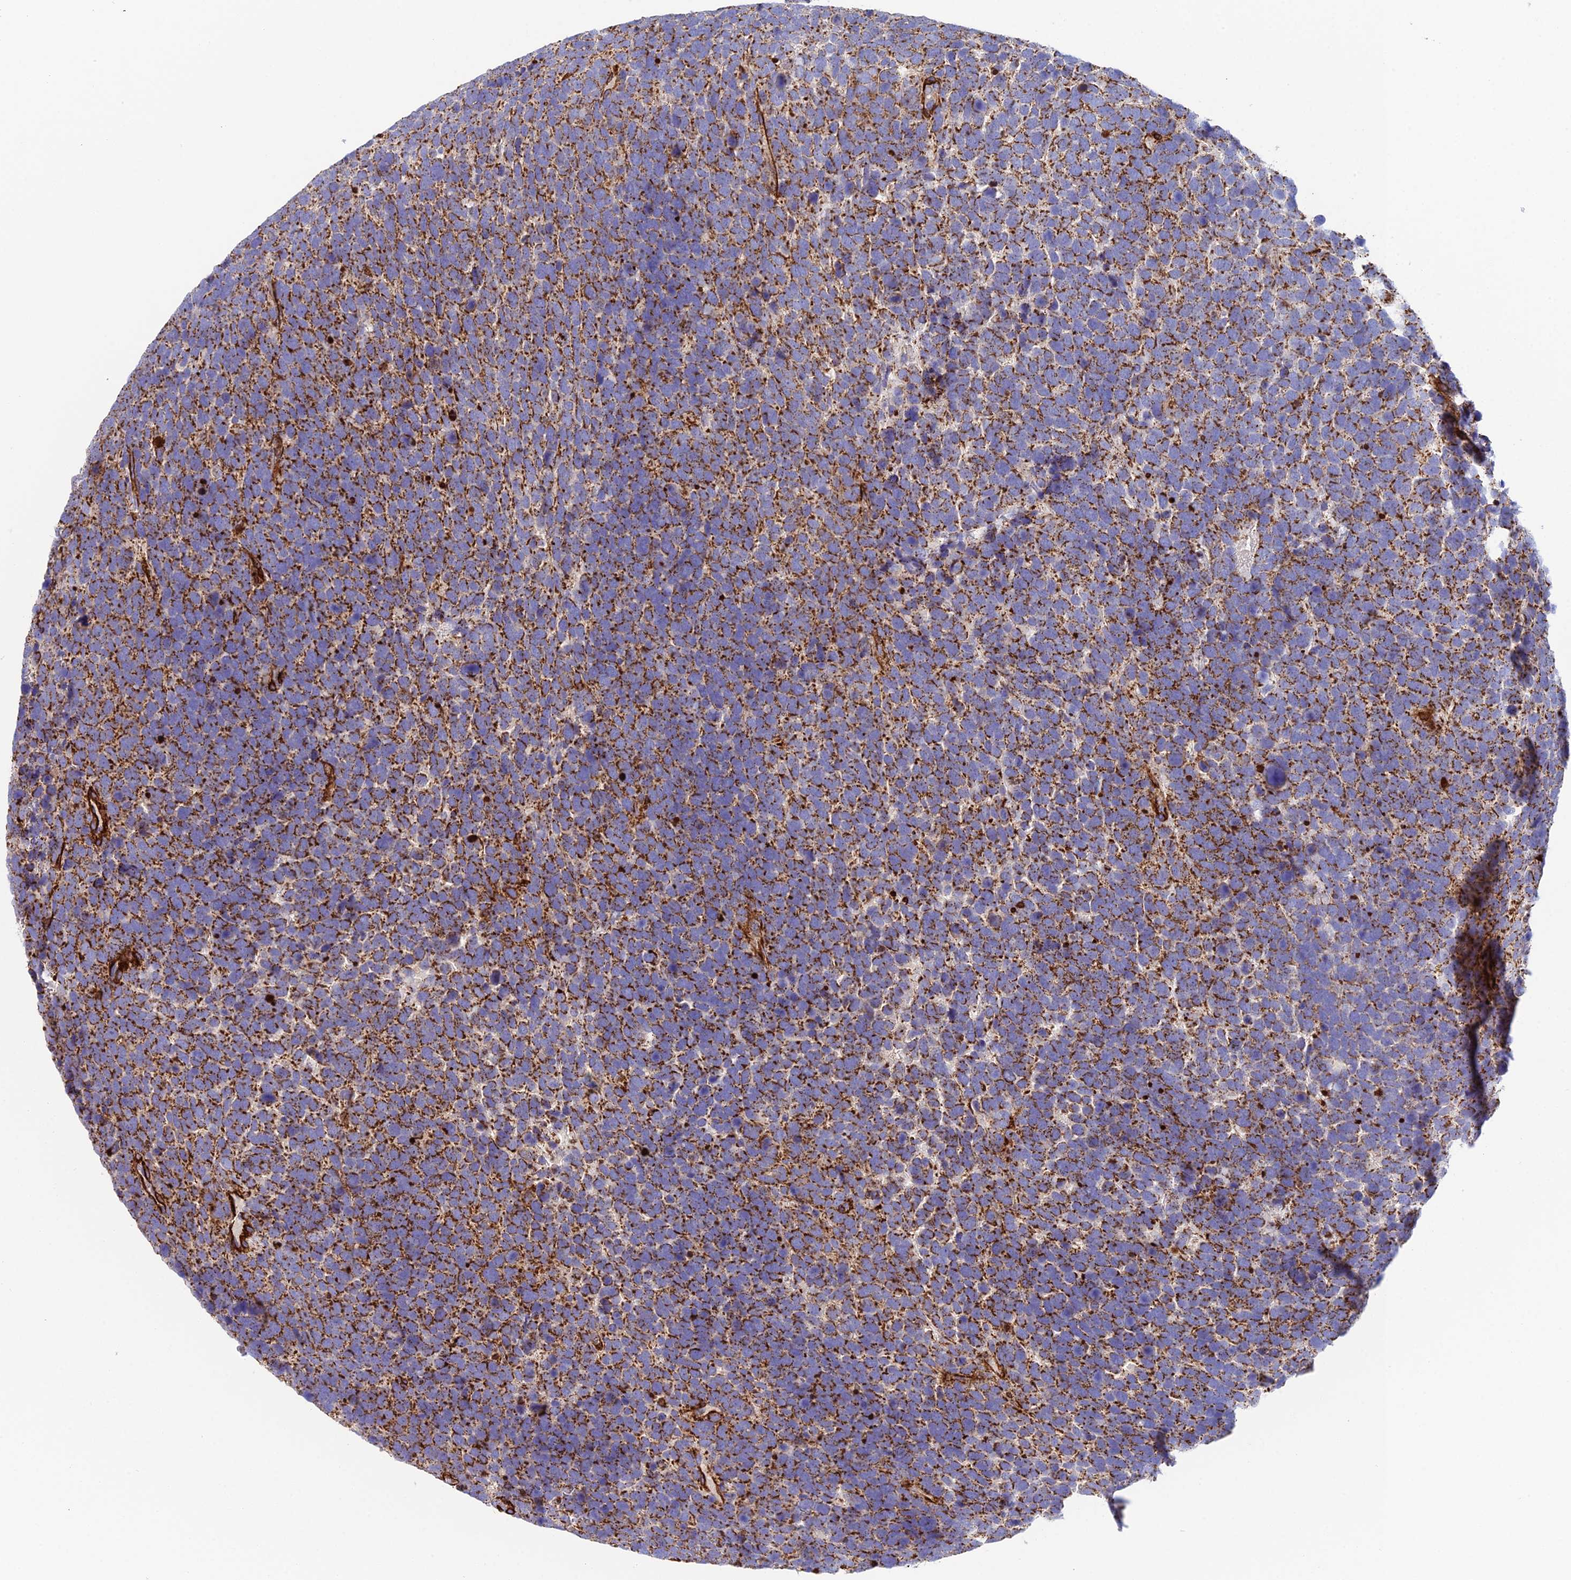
{"staining": {"intensity": "strong", "quantity": "25%-75%", "location": "cytoplasmic/membranous"}, "tissue": "urothelial cancer", "cell_type": "Tumor cells", "image_type": "cancer", "snomed": [{"axis": "morphology", "description": "Urothelial carcinoma, High grade"}, {"axis": "topography", "description": "Urinary bladder"}], "caption": "IHC micrograph of human high-grade urothelial carcinoma stained for a protein (brown), which shows high levels of strong cytoplasmic/membranous positivity in approximately 25%-75% of tumor cells.", "gene": "CSPG4", "patient": {"sex": "female", "age": 82}}